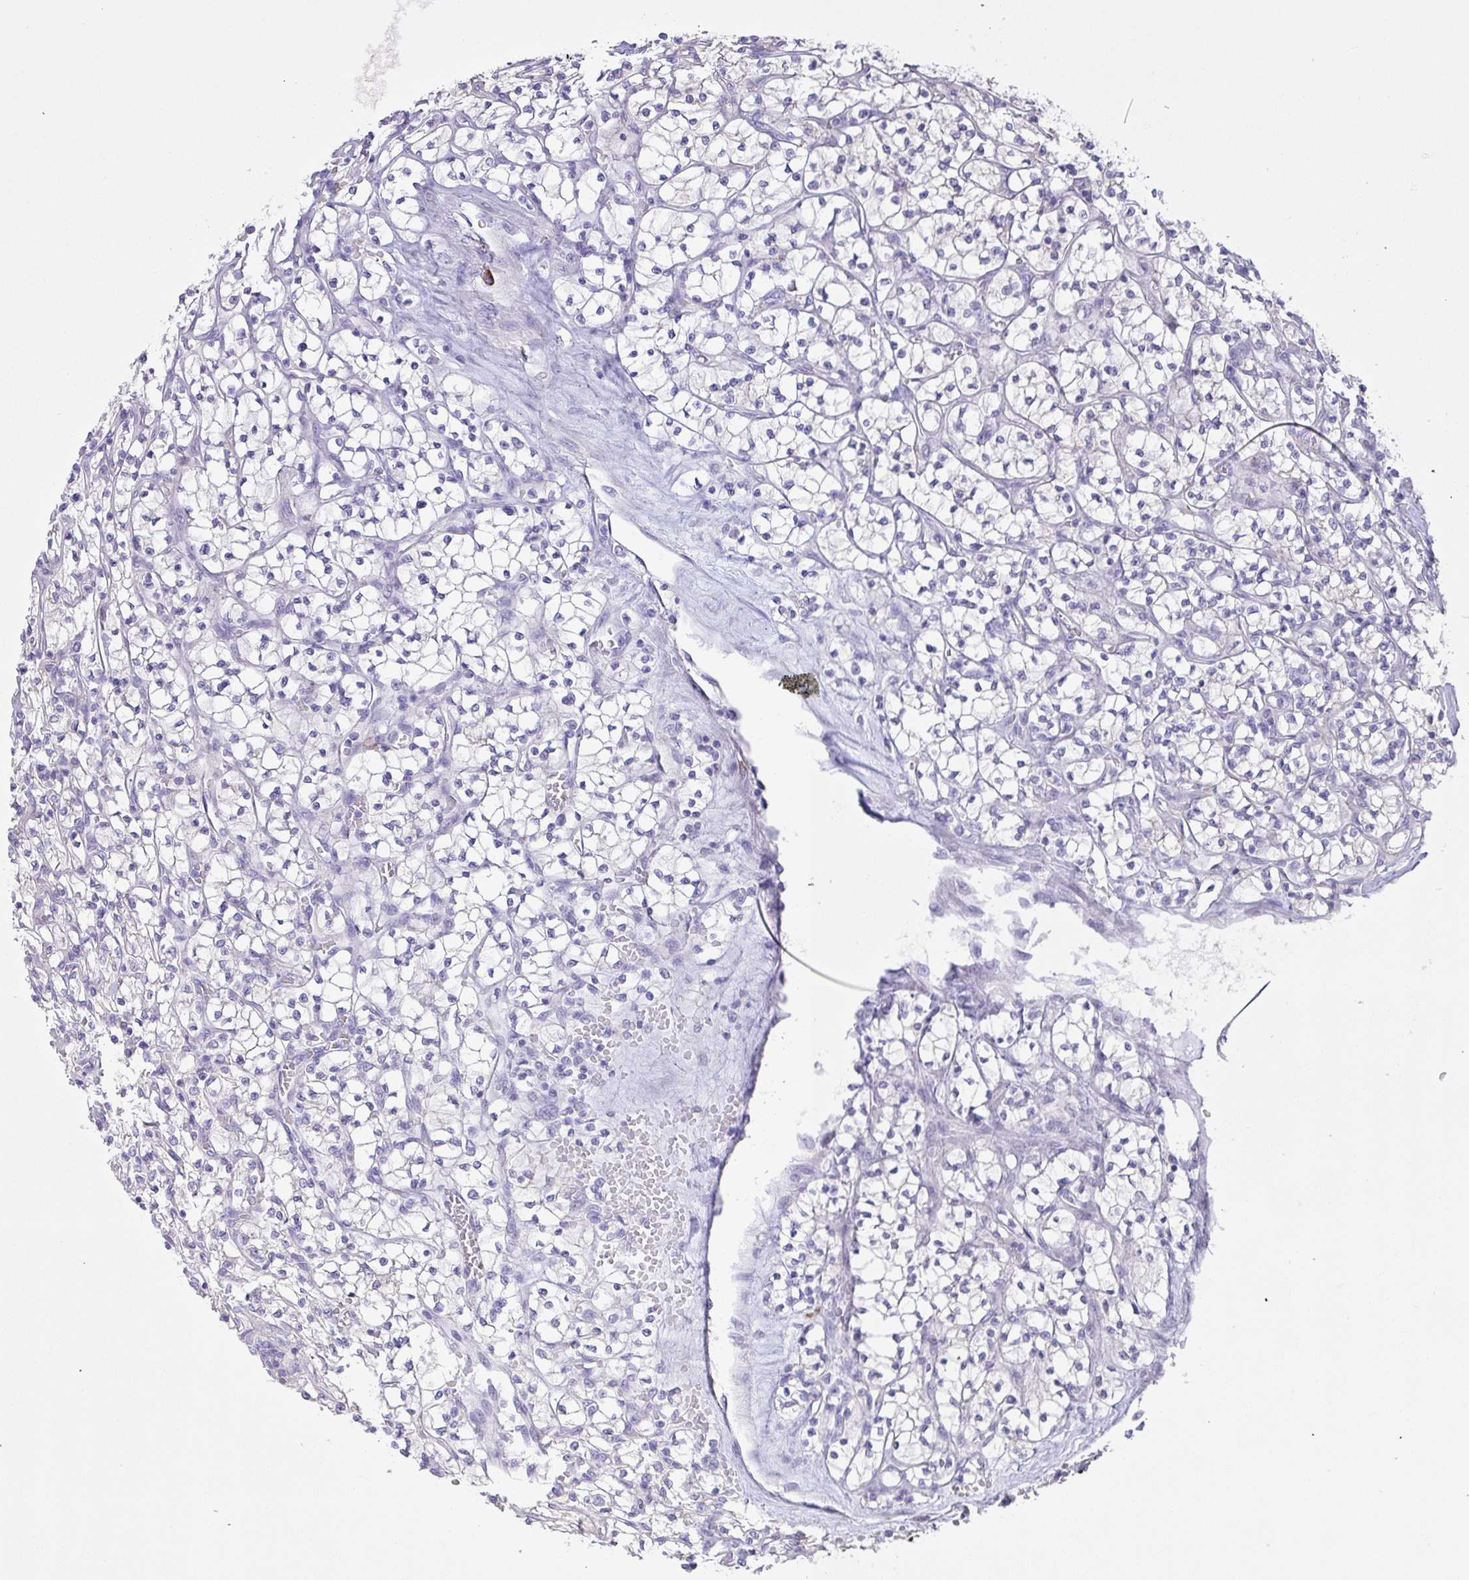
{"staining": {"intensity": "negative", "quantity": "none", "location": "none"}, "tissue": "renal cancer", "cell_type": "Tumor cells", "image_type": "cancer", "snomed": [{"axis": "morphology", "description": "Adenocarcinoma, NOS"}, {"axis": "topography", "description": "Kidney"}], "caption": "Human adenocarcinoma (renal) stained for a protein using IHC reveals no positivity in tumor cells.", "gene": "CST11", "patient": {"sex": "female", "age": 64}}